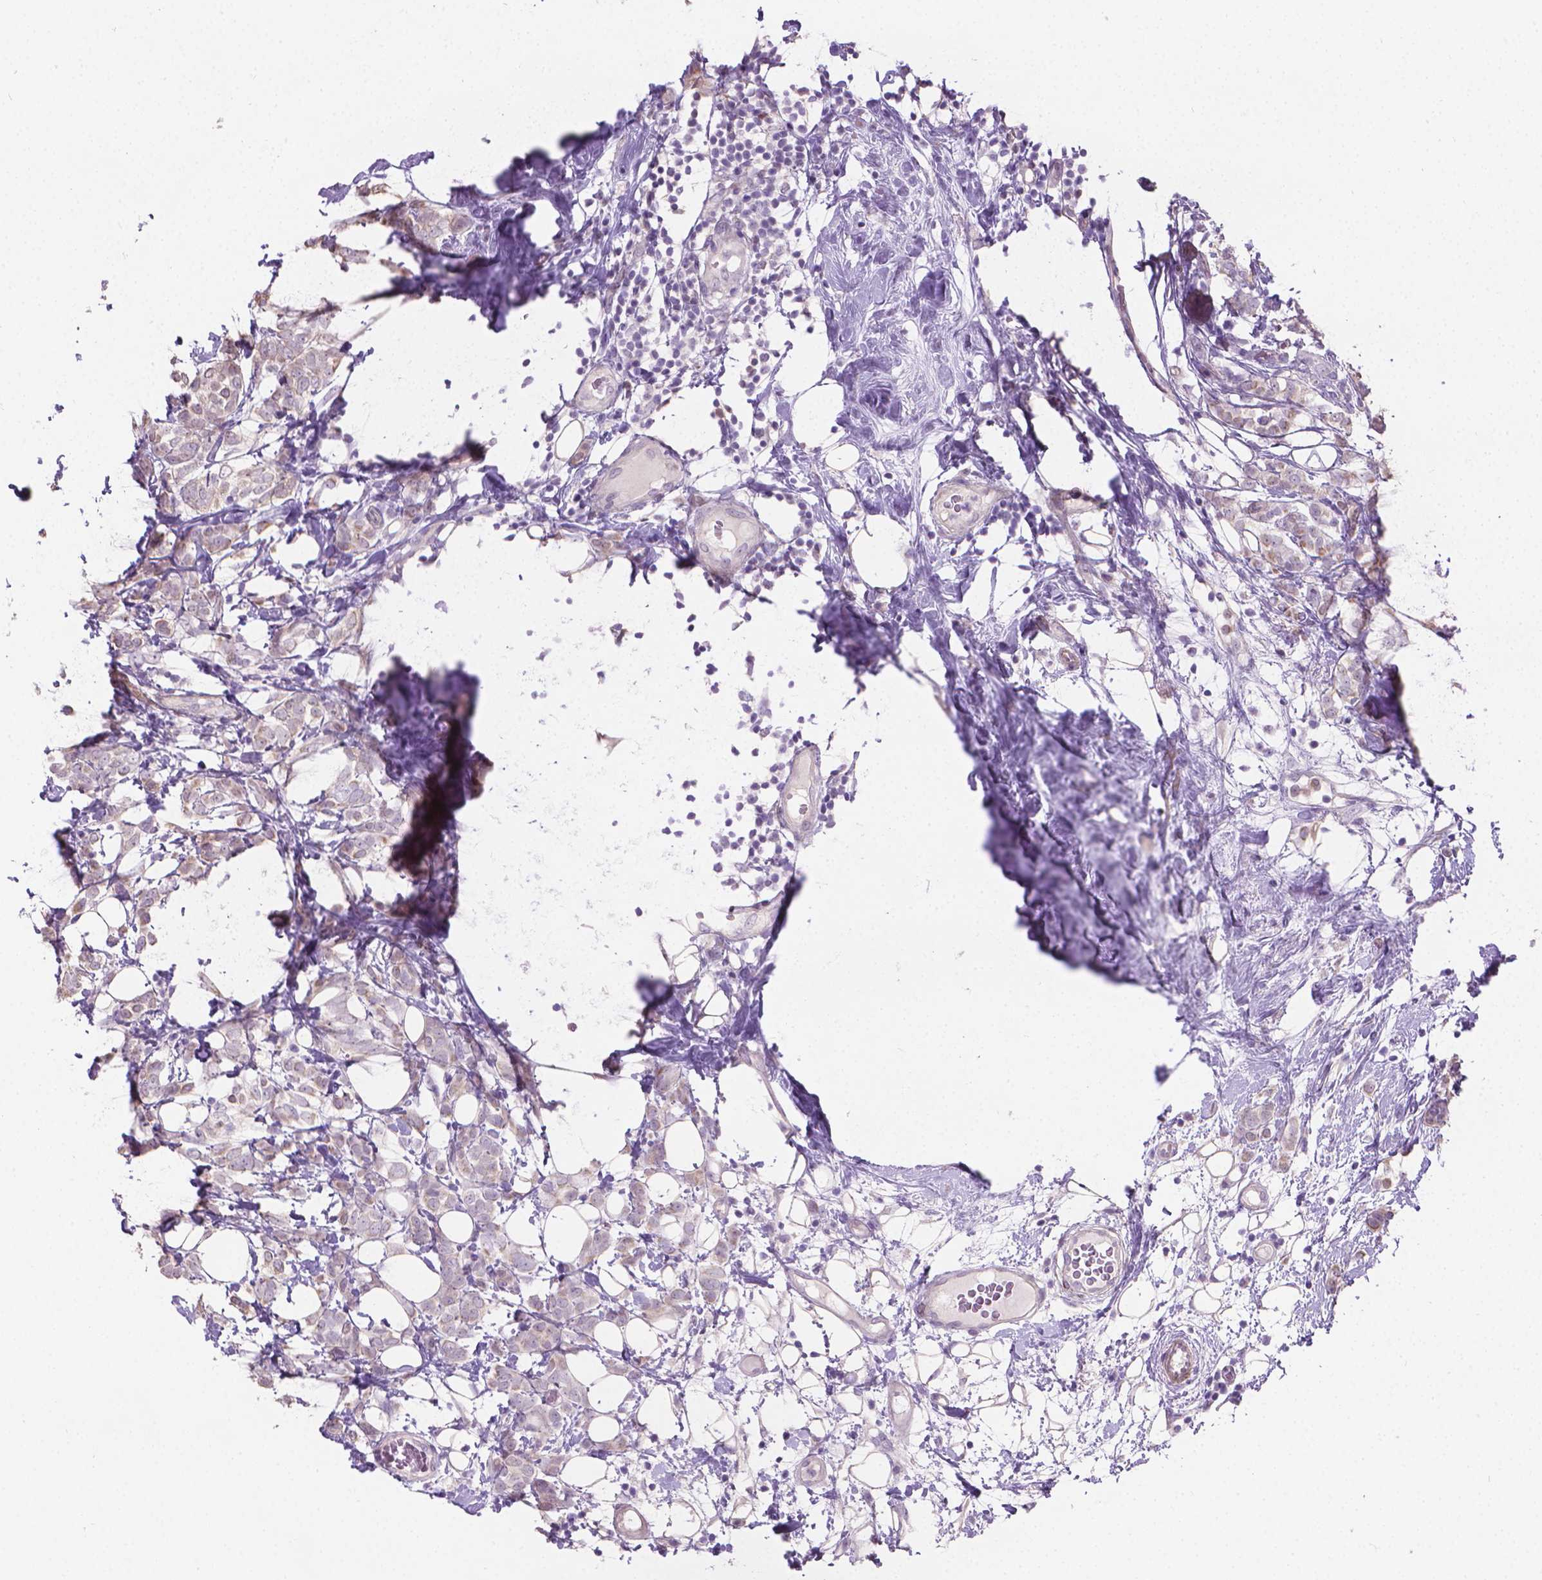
{"staining": {"intensity": "negative", "quantity": "none", "location": "none"}, "tissue": "breast cancer", "cell_type": "Tumor cells", "image_type": "cancer", "snomed": [{"axis": "morphology", "description": "Lobular carcinoma"}, {"axis": "topography", "description": "Breast"}], "caption": "Breast lobular carcinoma was stained to show a protein in brown. There is no significant staining in tumor cells.", "gene": "GSDMA", "patient": {"sex": "female", "age": 49}}